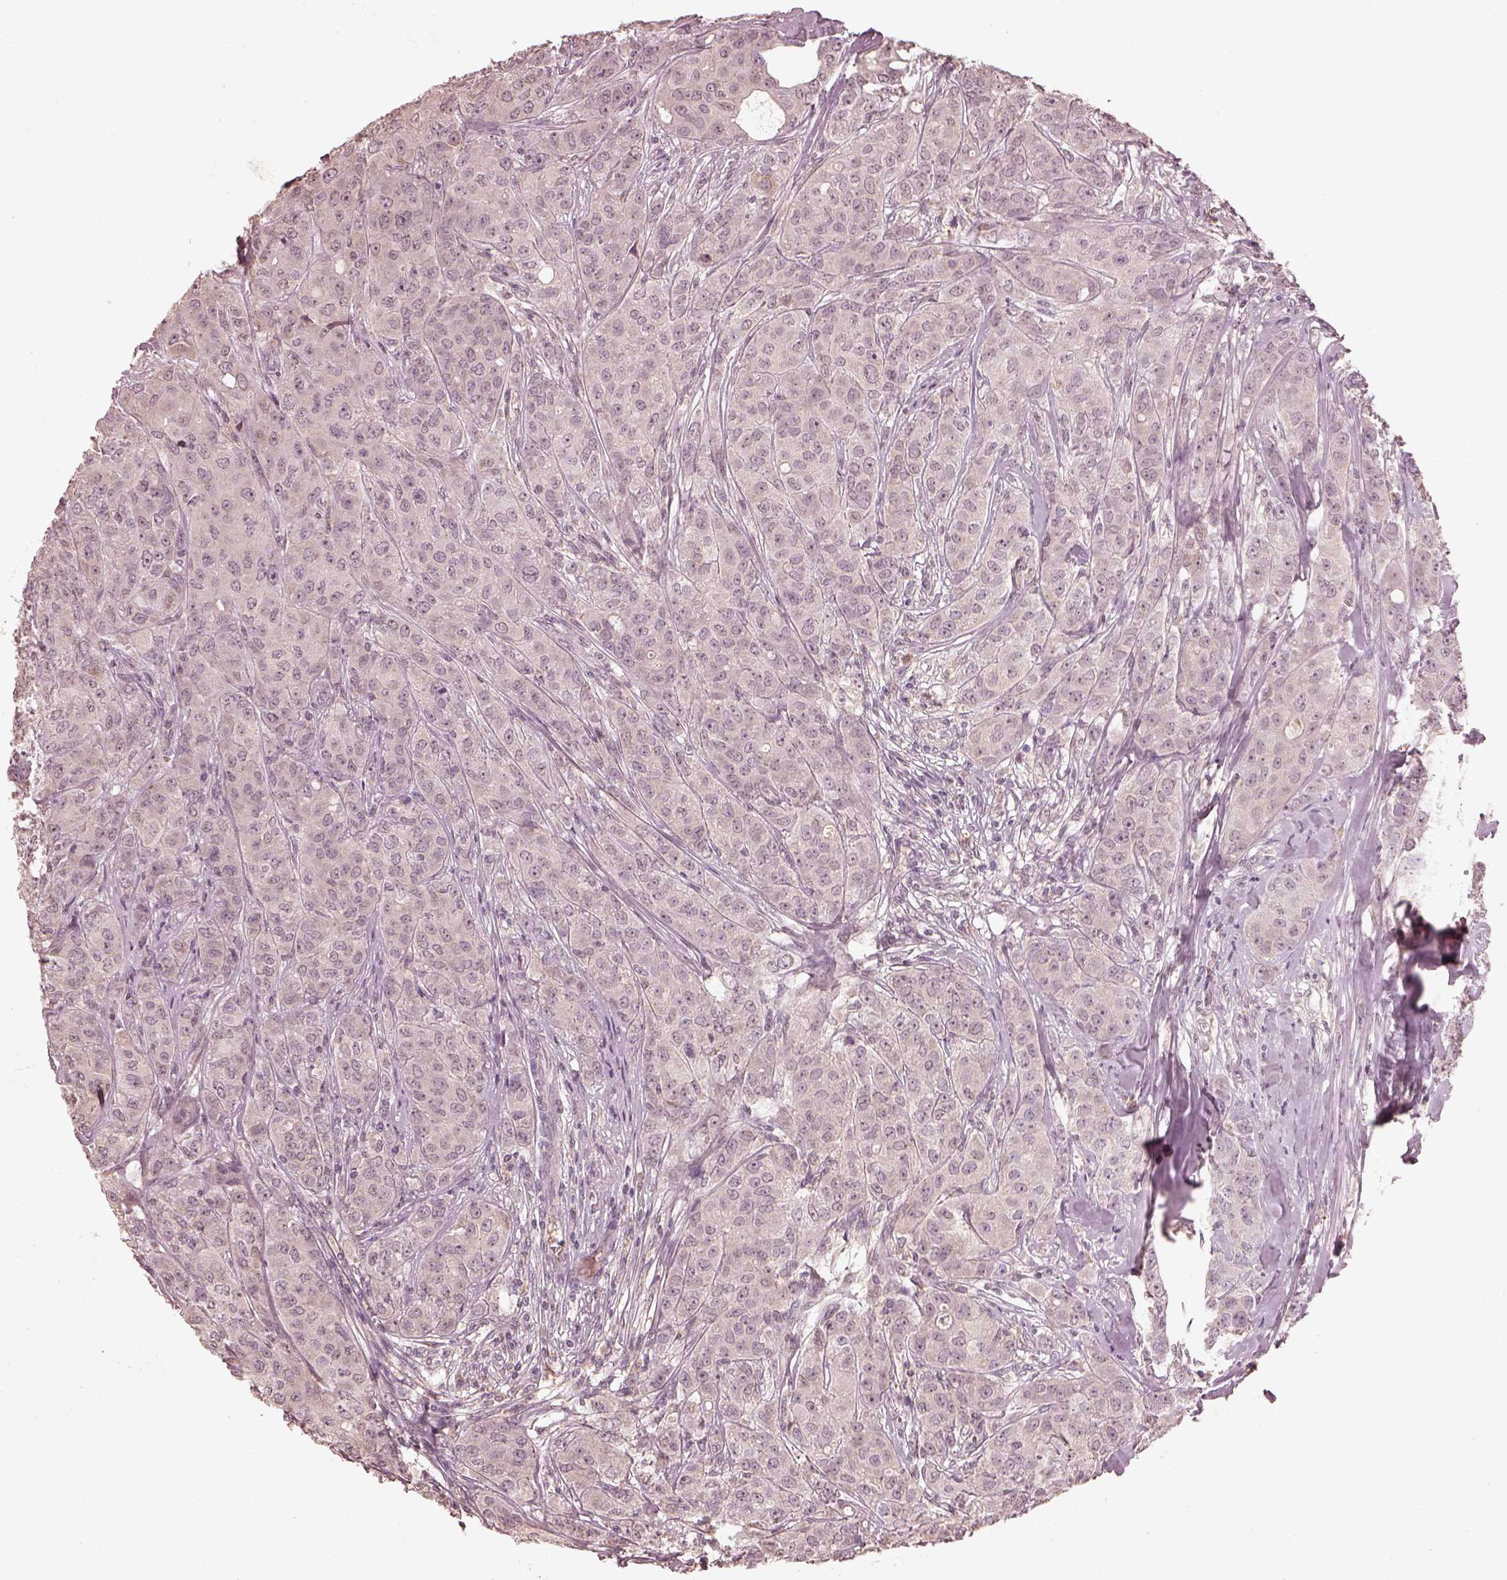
{"staining": {"intensity": "negative", "quantity": "none", "location": "none"}, "tissue": "breast cancer", "cell_type": "Tumor cells", "image_type": "cancer", "snomed": [{"axis": "morphology", "description": "Duct carcinoma"}, {"axis": "topography", "description": "Breast"}], "caption": "The micrograph exhibits no significant expression in tumor cells of breast cancer (invasive ductal carcinoma).", "gene": "CALR3", "patient": {"sex": "female", "age": 43}}